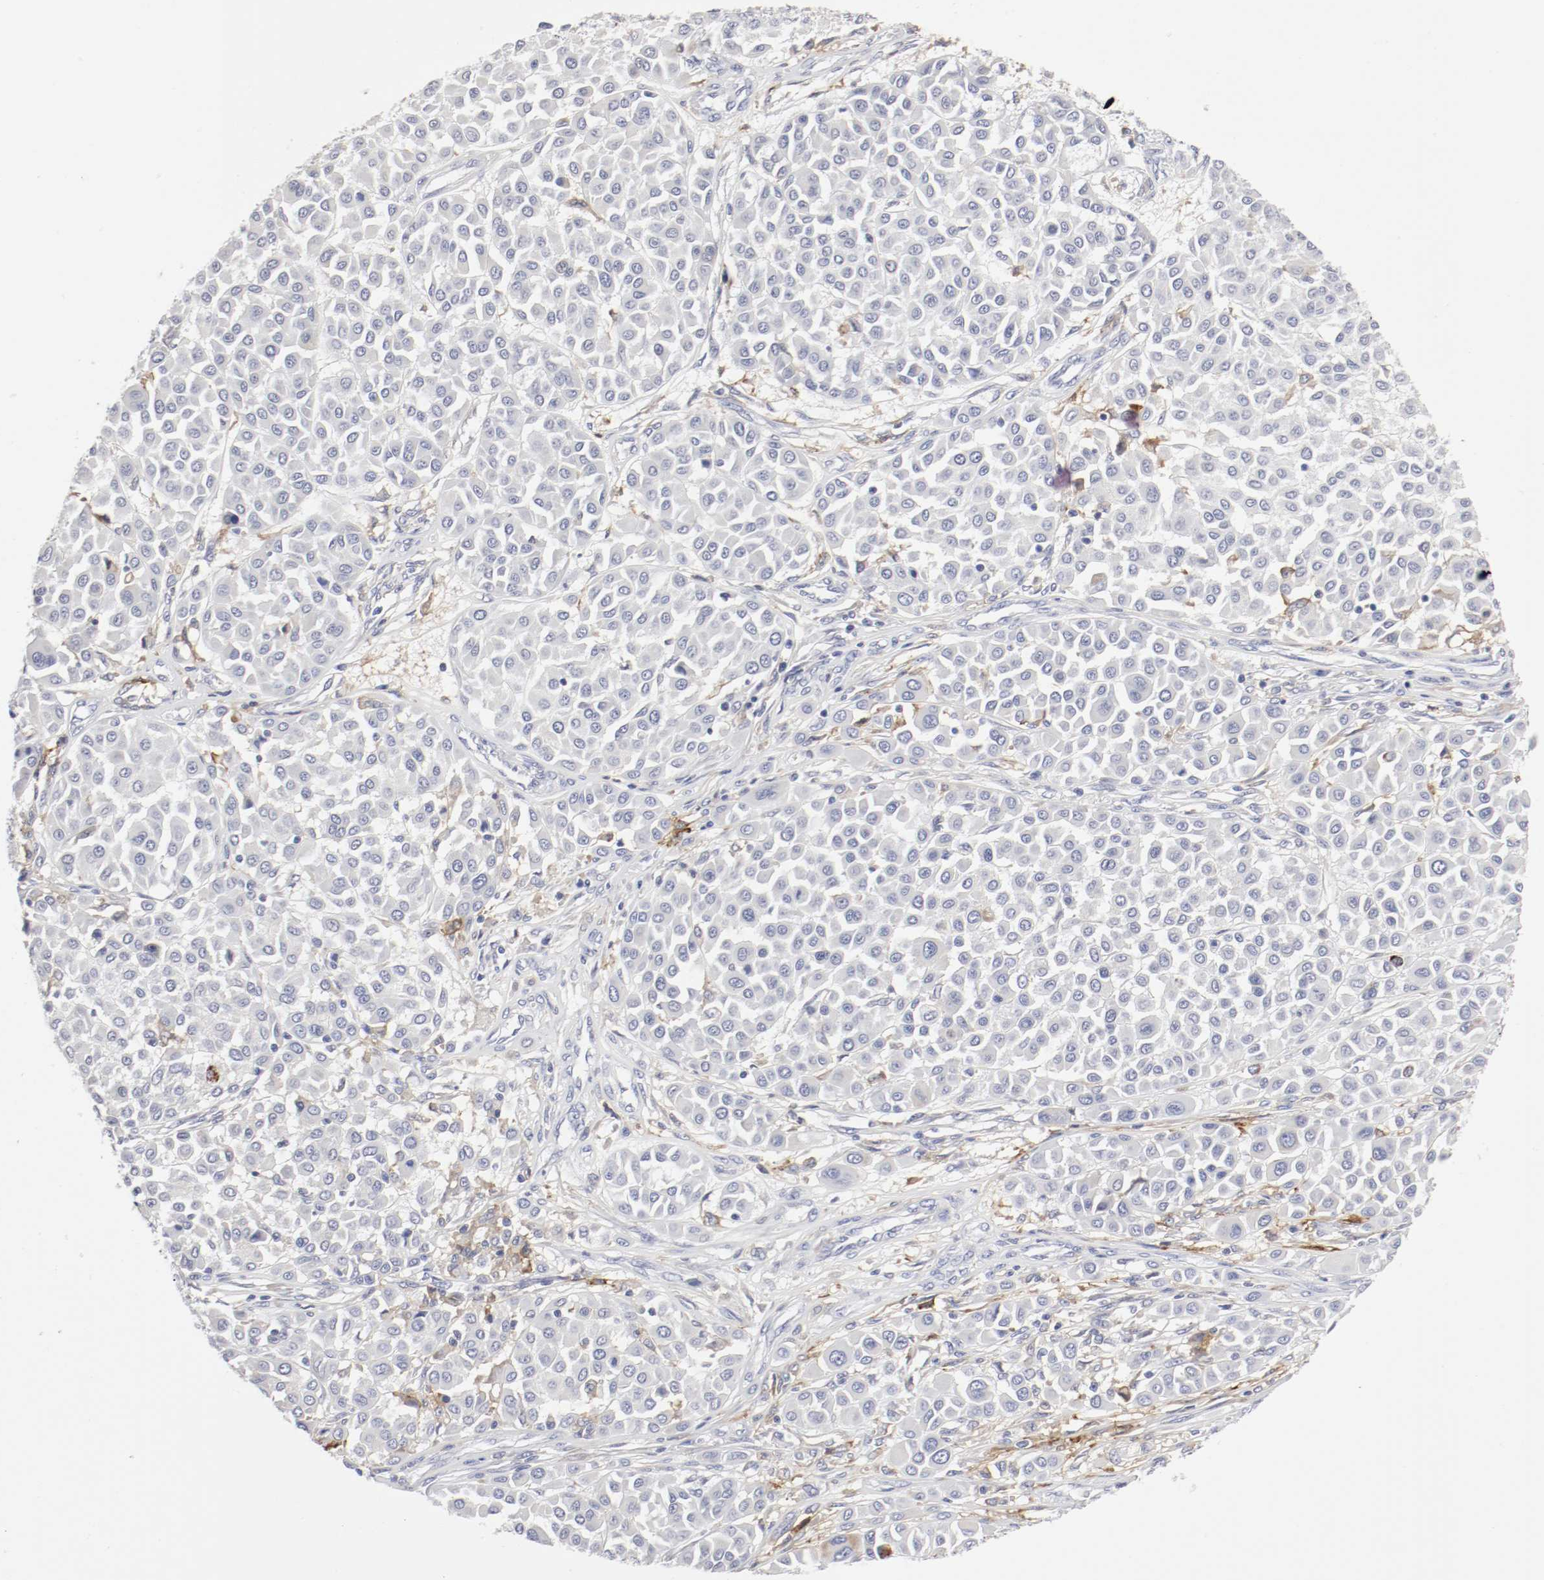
{"staining": {"intensity": "negative", "quantity": "none", "location": "none"}, "tissue": "melanoma", "cell_type": "Tumor cells", "image_type": "cancer", "snomed": [{"axis": "morphology", "description": "Malignant melanoma, Metastatic site"}, {"axis": "topography", "description": "Soft tissue"}], "caption": "DAB immunohistochemical staining of malignant melanoma (metastatic site) shows no significant staining in tumor cells. (Stains: DAB immunohistochemistry with hematoxylin counter stain, Microscopy: brightfield microscopy at high magnification).", "gene": "ITGAX", "patient": {"sex": "male", "age": 41}}